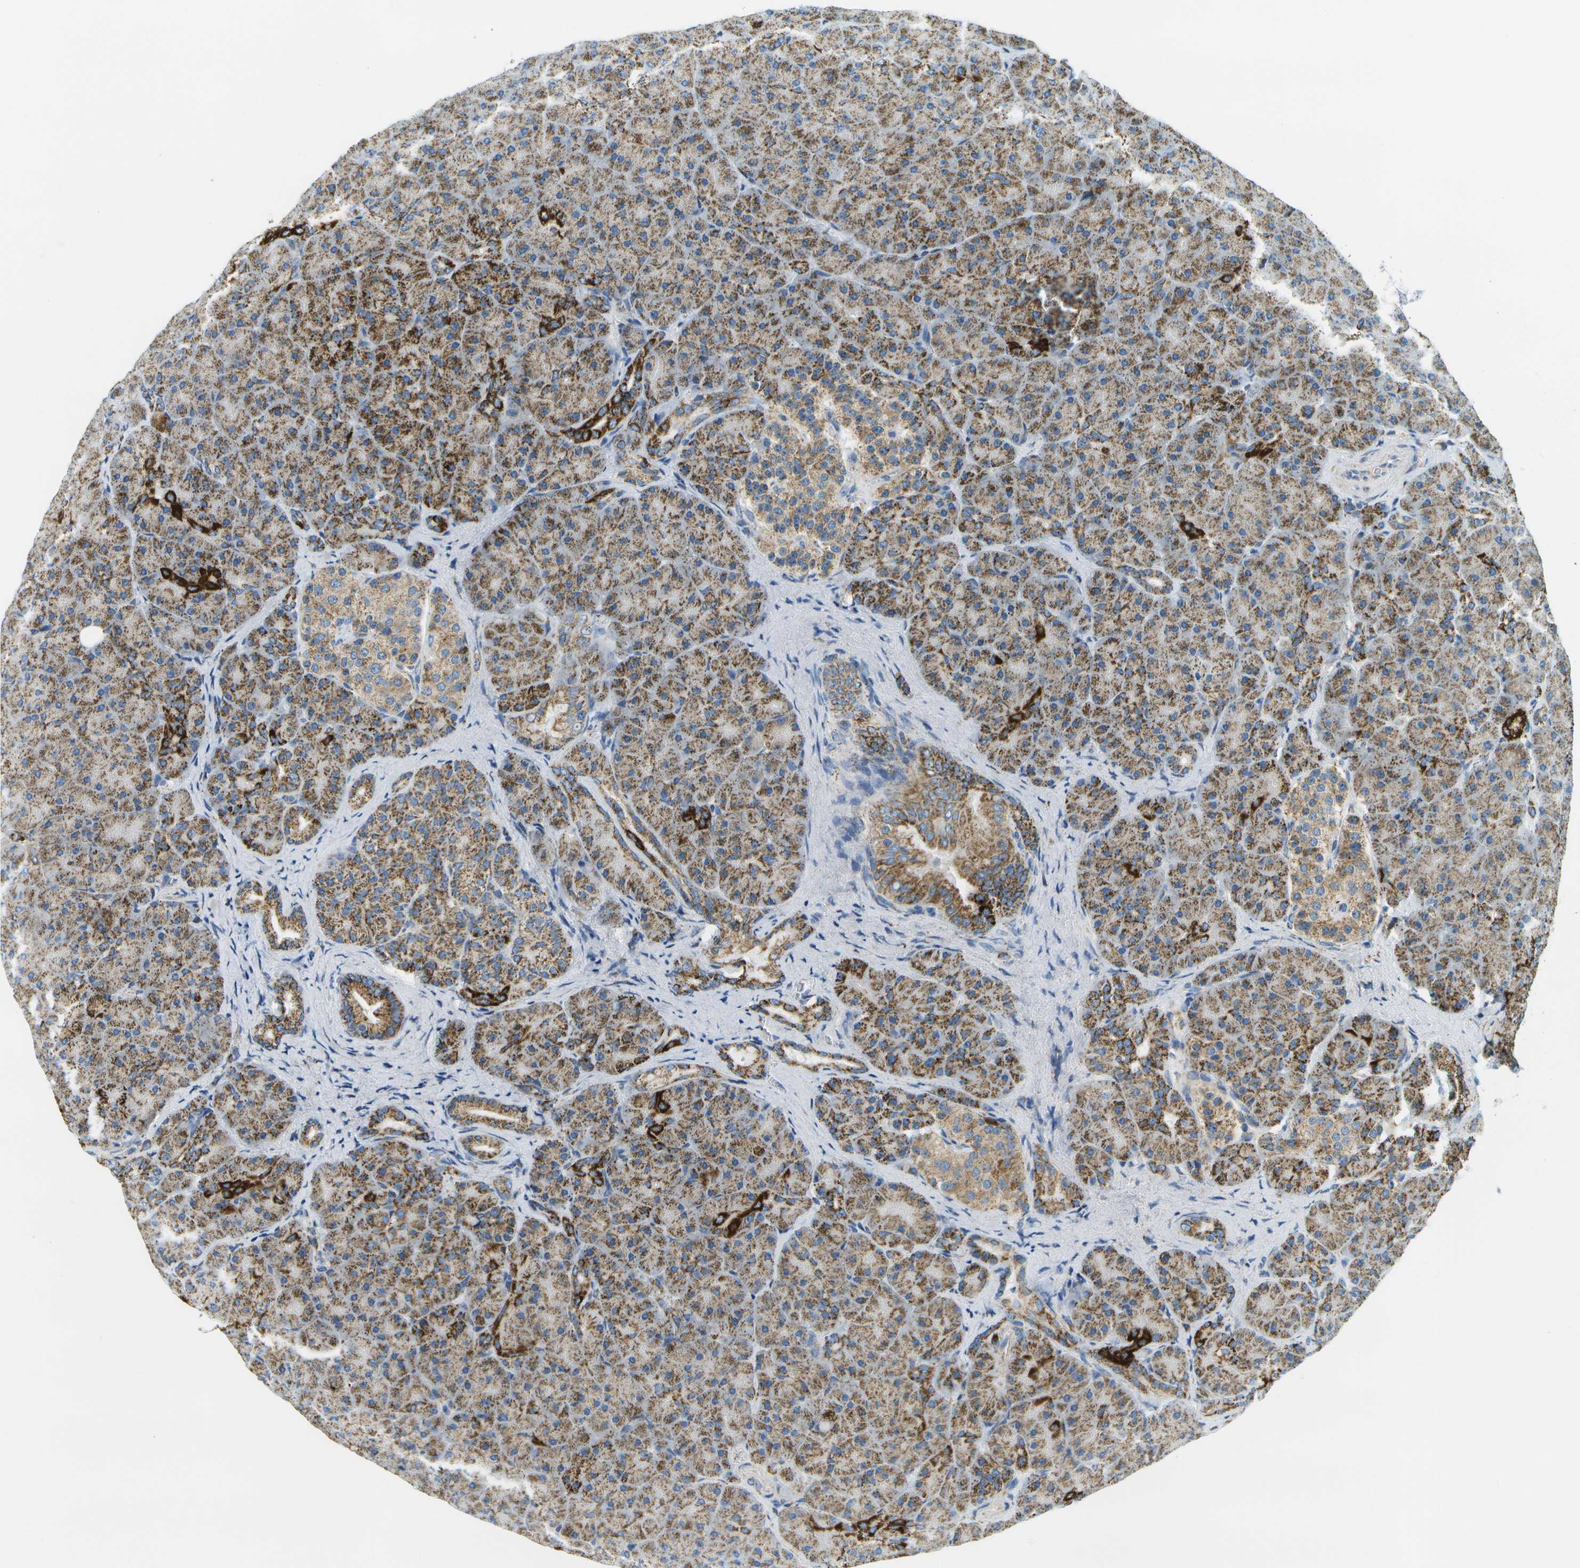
{"staining": {"intensity": "moderate", "quantity": ">75%", "location": "cytoplasmic/membranous"}, "tissue": "pancreas", "cell_type": "Exocrine glandular cells", "image_type": "normal", "snomed": [{"axis": "morphology", "description": "Normal tissue, NOS"}, {"axis": "topography", "description": "Pancreas"}], "caption": "IHC (DAB (3,3'-diaminobenzidine)) staining of normal human pancreas displays moderate cytoplasmic/membranous protein staining in about >75% of exocrine glandular cells. (DAB = brown stain, brightfield microscopy at high magnification).", "gene": "HLCS", "patient": {"sex": "male", "age": 66}}